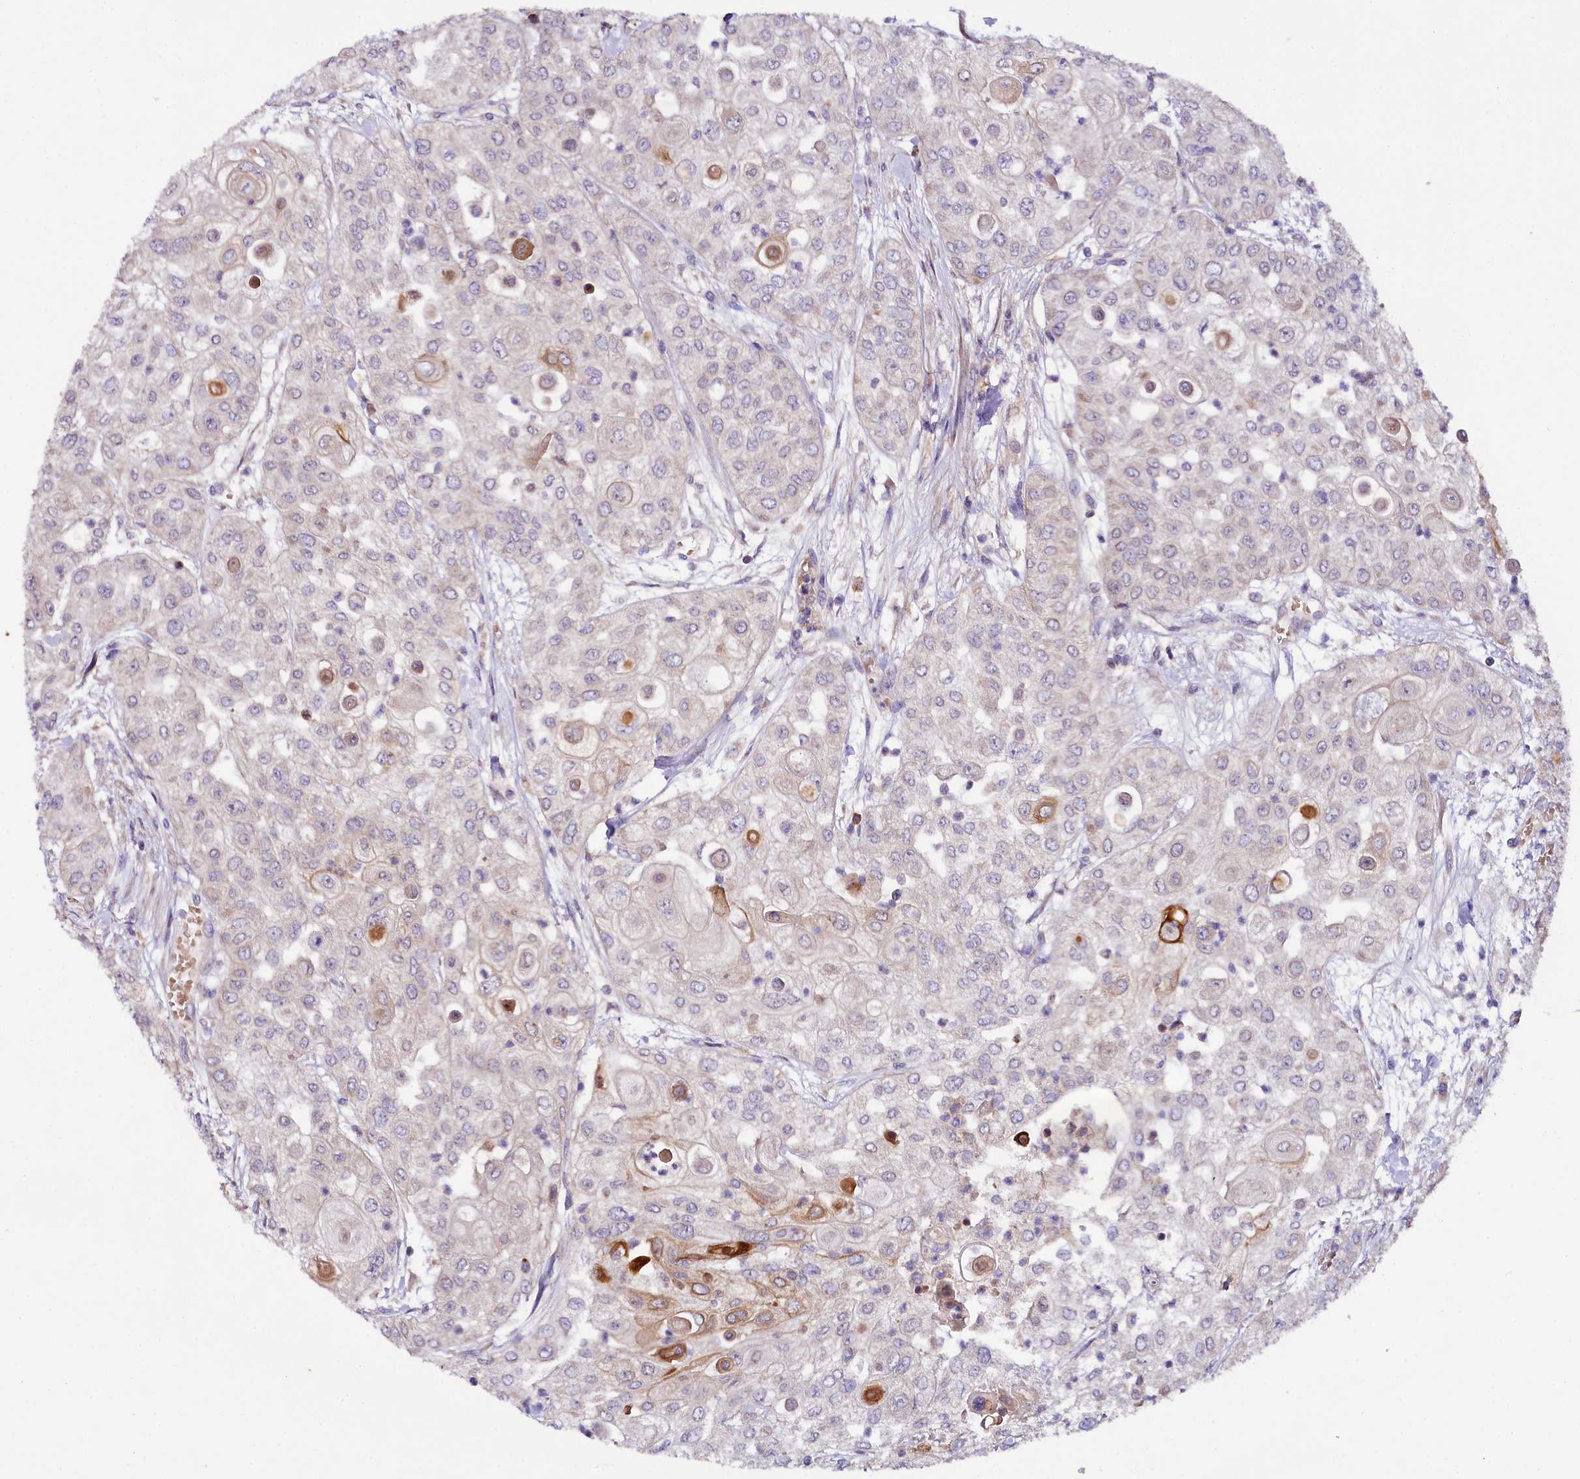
{"staining": {"intensity": "moderate", "quantity": "<25%", "location": "cytoplasmic/membranous"}, "tissue": "urothelial cancer", "cell_type": "Tumor cells", "image_type": "cancer", "snomed": [{"axis": "morphology", "description": "Urothelial carcinoma, High grade"}, {"axis": "topography", "description": "Urinary bladder"}], "caption": "High-grade urothelial carcinoma stained with a brown dye demonstrates moderate cytoplasmic/membranous positive positivity in about <25% of tumor cells.", "gene": "ZNF45", "patient": {"sex": "female", "age": 79}}